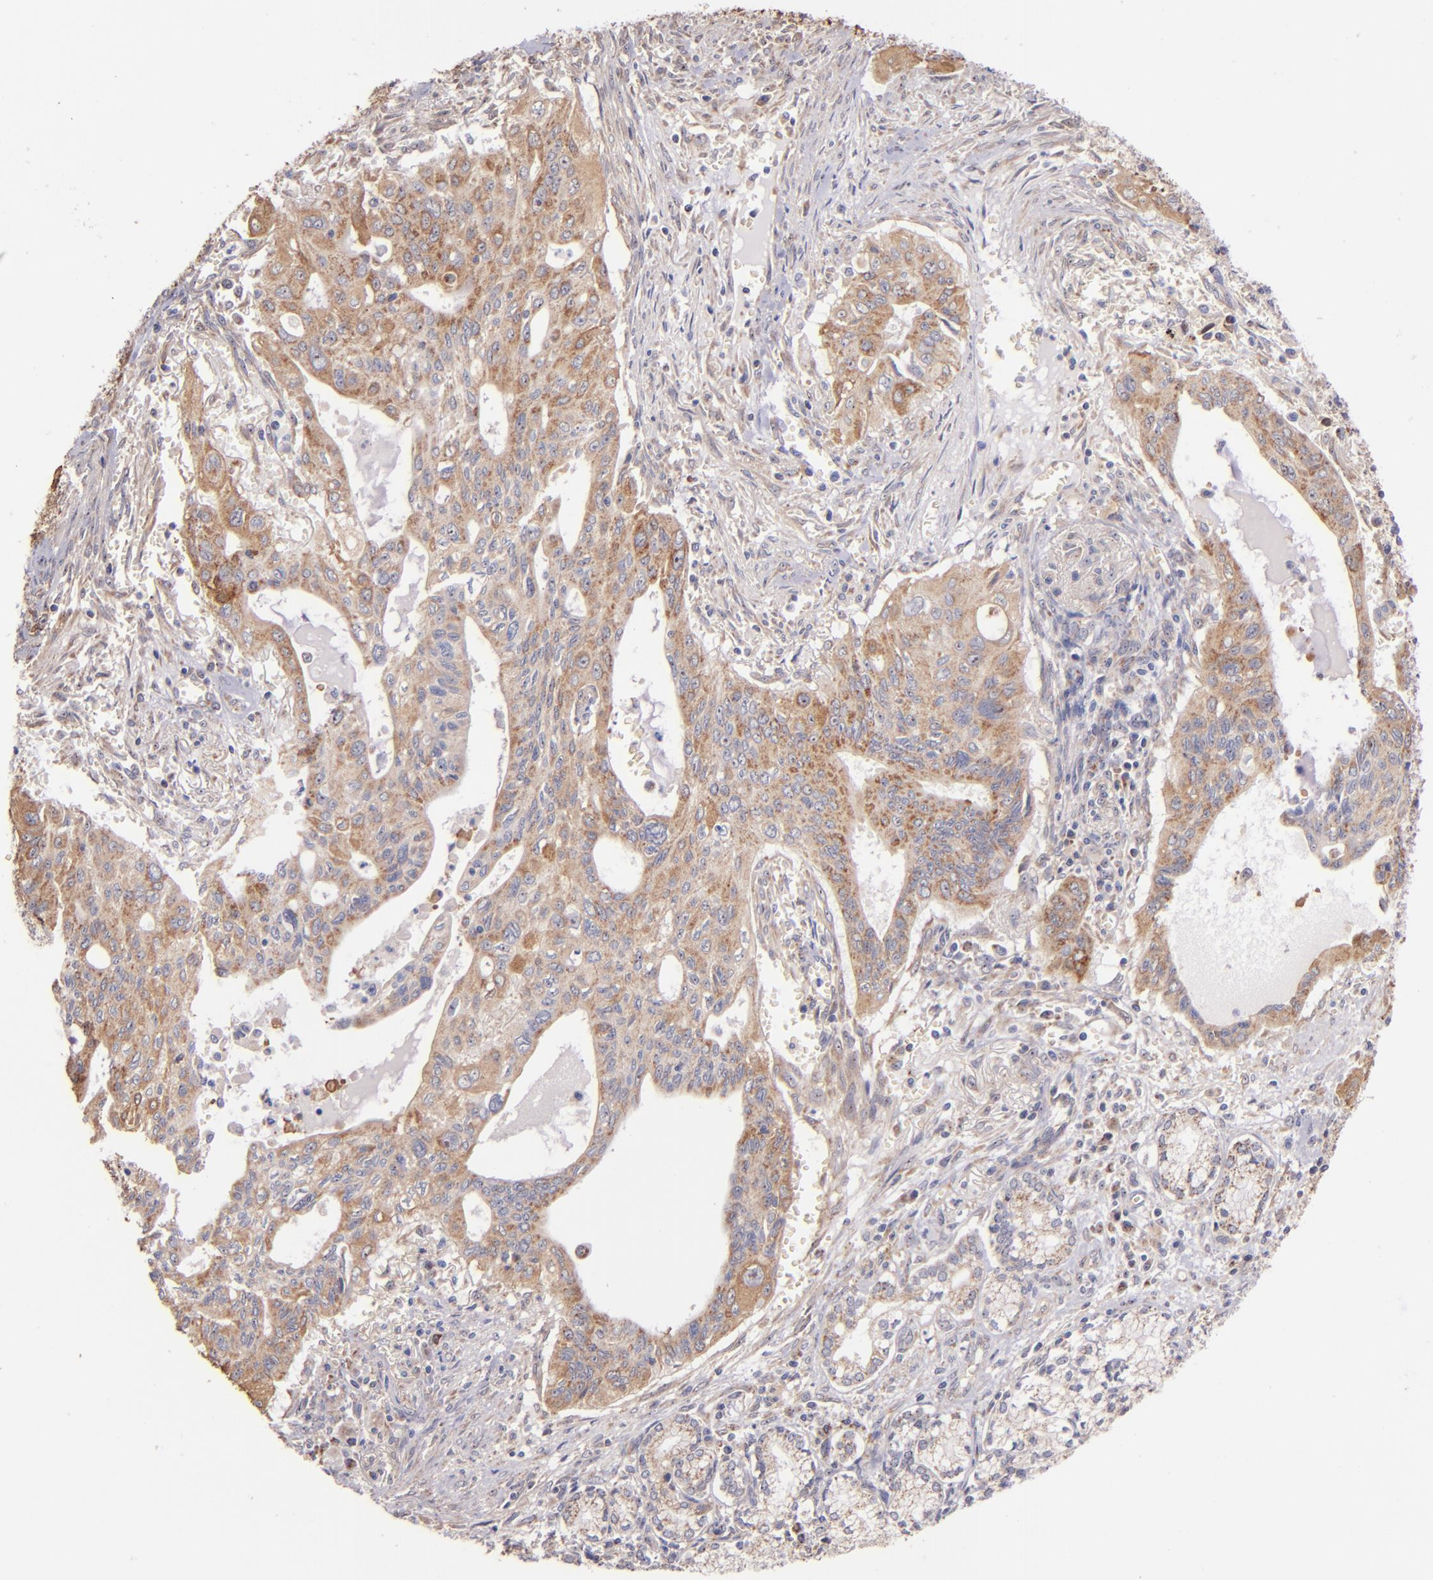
{"staining": {"intensity": "moderate", "quantity": "25%-75%", "location": "cytoplasmic/membranous"}, "tissue": "pancreatic cancer", "cell_type": "Tumor cells", "image_type": "cancer", "snomed": [{"axis": "morphology", "description": "Adenocarcinoma, NOS"}, {"axis": "topography", "description": "Pancreas"}], "caption": "This is an image of immunohistochemistry staining of adenocarcinoma (pancreatic), which shows moderate expression in the cytoplasmic/membranous of tumor cells.", "gene": "SHC1", "patient": {"sex": "male", "age": 77}}